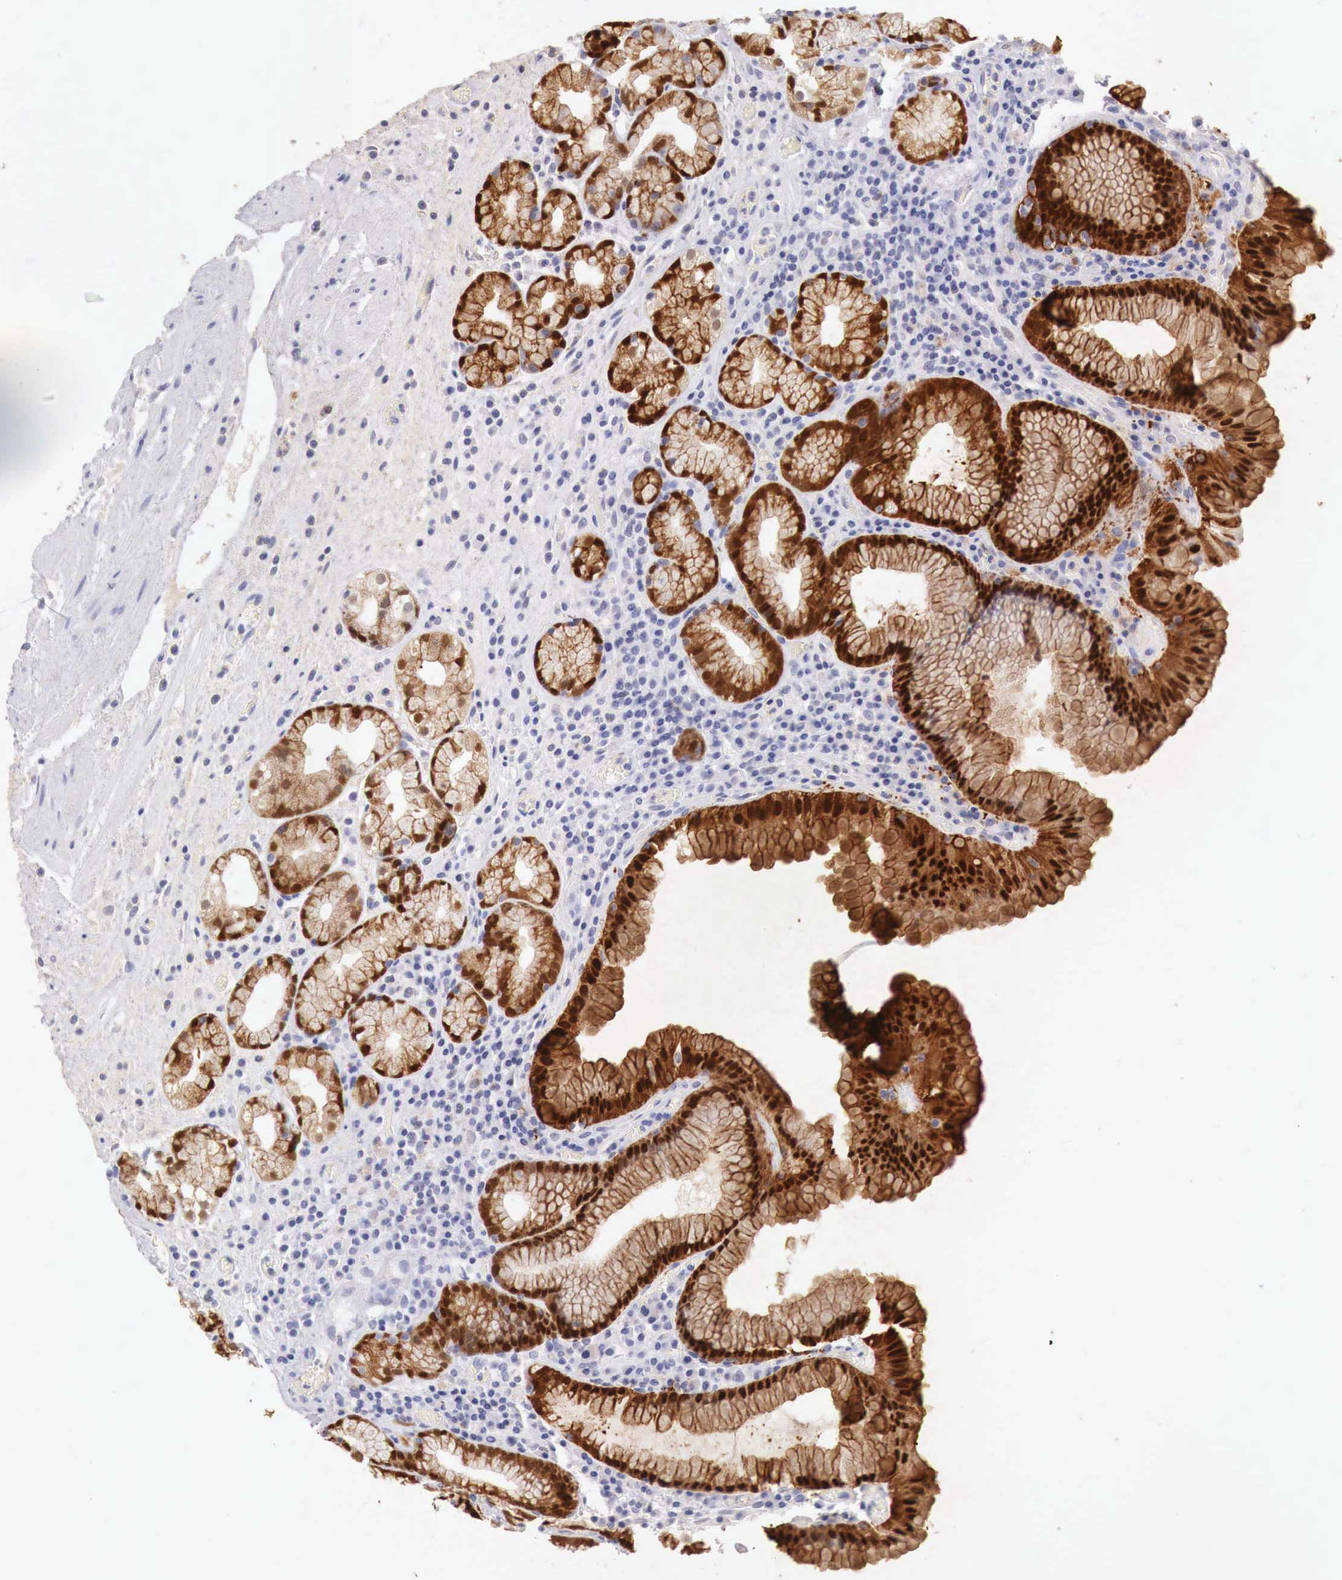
{"staining": {"intensity": "strong", "quantity": ">75%", "location": "cytoplasmic/membranous,nuclear"}, "tissue": "stomach", "cell_type": "Glandular cells", "image_type": "normal", "snomed": [{"axis": "morphology", "description": "Normal tissue, NOS"}, {"axis": "topography", "description": "Stomach, lower"}, {"axis": "topography", "description": "Duodenum"}], "caption": "The histopathology image displays immunohistochemical staining of unremarkable stomach. There is strong cytoplasmic/membranous,nuclear expression is seen in approximately >75% of glandular cells.", "gene": "ITIH6", "patient": {"sex": "male", "age": 84}}